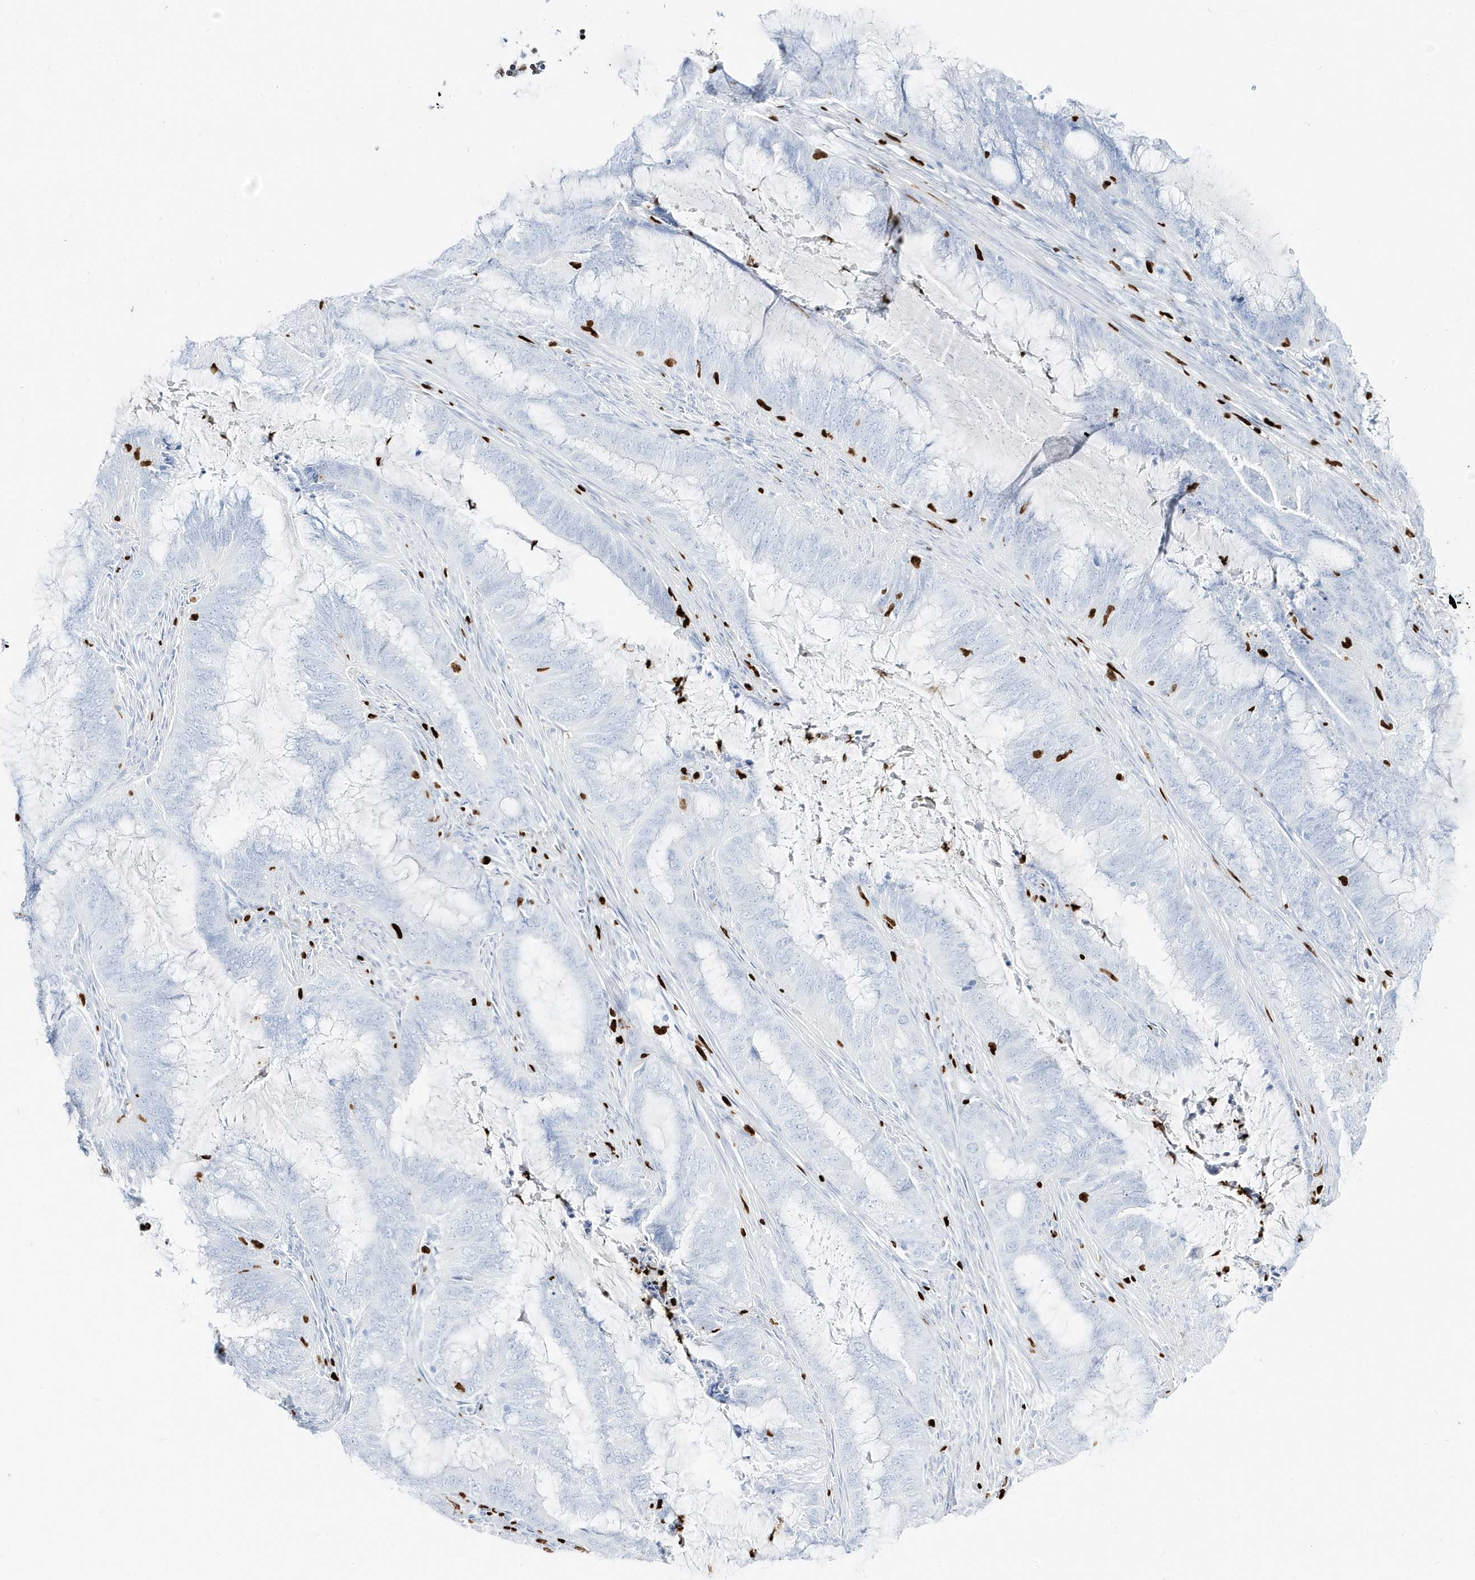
{"staining": {"intensity": "negative", "quantity": "none", "location": "none"}, "tissue": "endometrial cancer", "cell_type": "Tumor cells", "image_type": "cancer", "snomed": [{"axis": "morphology", "description": "Adenocarcinoma, NOS"}, {"axis": "topography", "description": "Endometrium"}], "caption": "This is an IHC image of adenocarcinoma (endometrial). There is no staining in tumor cells.", "gene": "MNDA", "patient": {"sex": "female", "age": 51}}